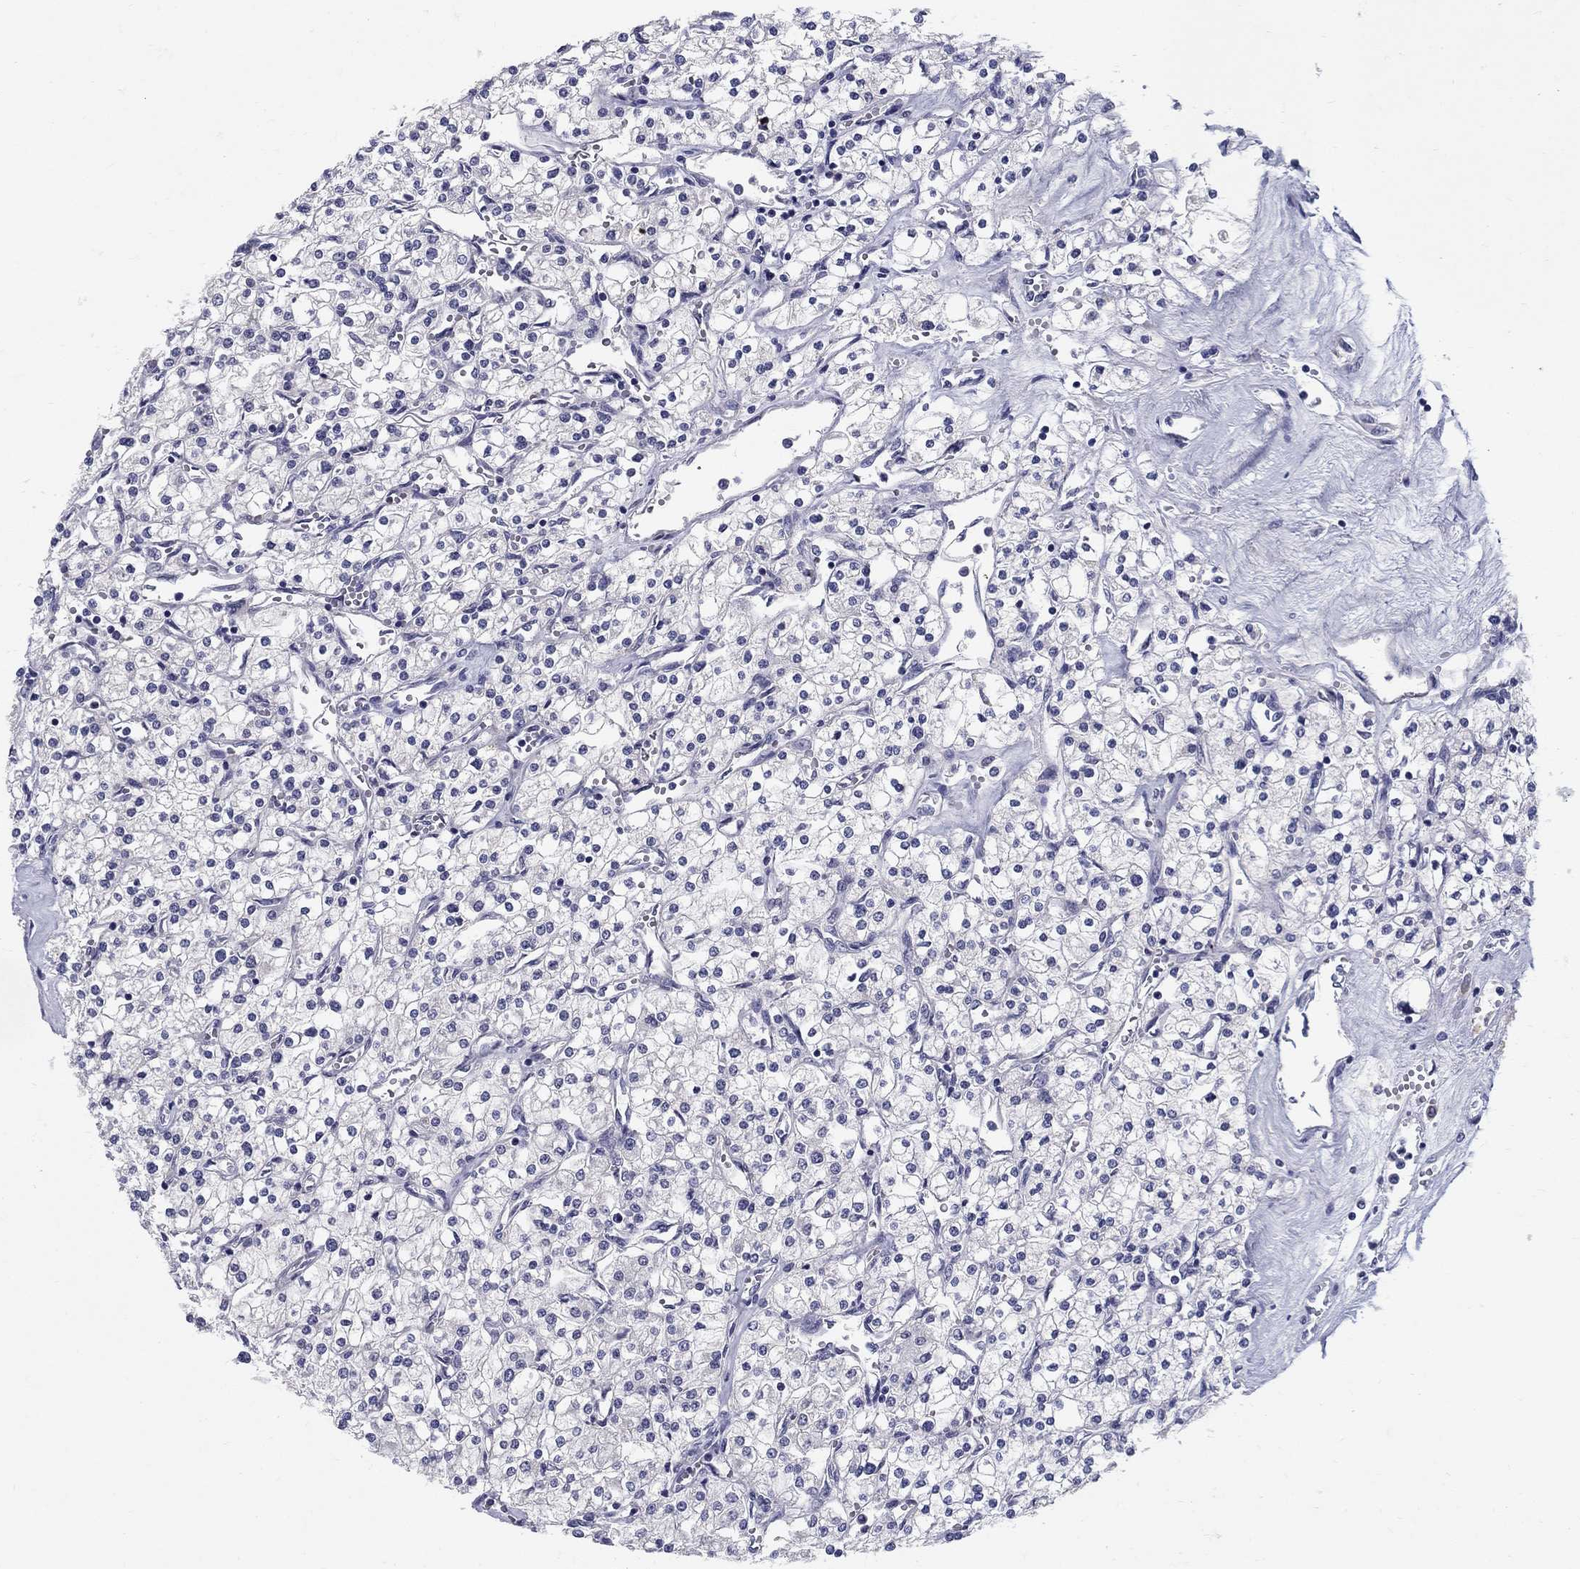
{"staining": {"intensity": "negative", "quantity": "none", "location": "none"}, "tissue": "renal cancer", "cell_type": "Tumor cells", "image_type": "cancer", "snomed": [{"axis": "morphology", "description": "Adenocarcinoma, NOS"}, {"axis": "topography", "description": "Kidney"}], "caption": "This is an IHC micrograph of human renal cancer. There is no expression in tumor cells.", "gene": "TP53TG5", "patient": {"sex": "male", "age": 80}}